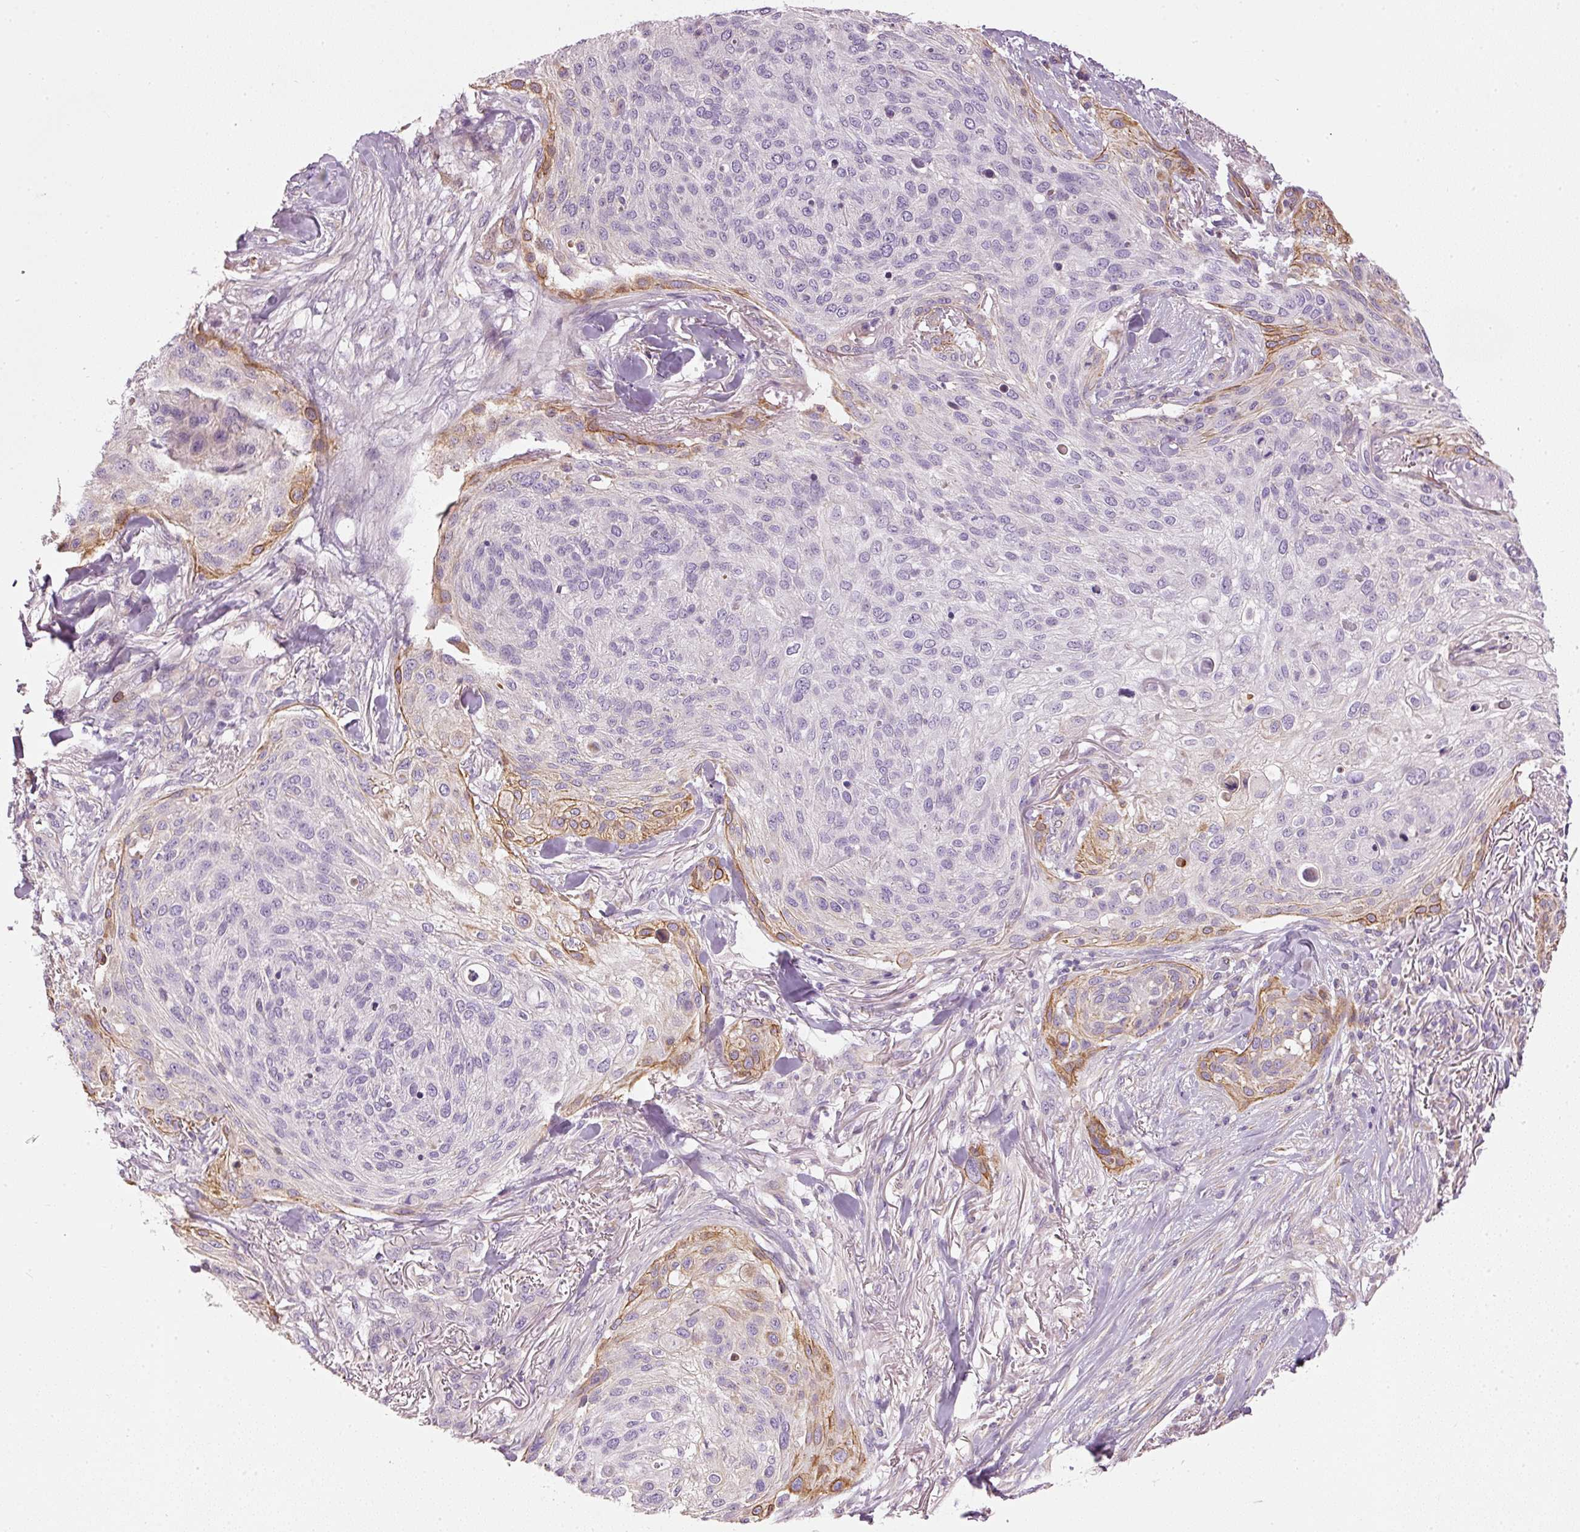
{"staining": {"intensity": "moderate", "quantity": "<25%", "location": "cytoplasmic/membranous"}, "tissue": "skin cancer", "cell_type": "Tumor cells", "image_type": "cancer", "snomed": [{"axis": "morphology", "description": "Squamous cell carcinoma, NOS"}, {"axis": "topography", "description": "Skin"}], "caption": "Immunohistochemistry of human squamous cell carcinoma (skin) demonstrates low levels of moderate cytoplasmic/membranous expression in about <25% of tumor cells. Using DAB (brown) and hematoxylin (blue) stains, captured at high magnification using brightfield microscopy.", "gene": "OSR2", "patient": {"sex": "female", "age": 87}}